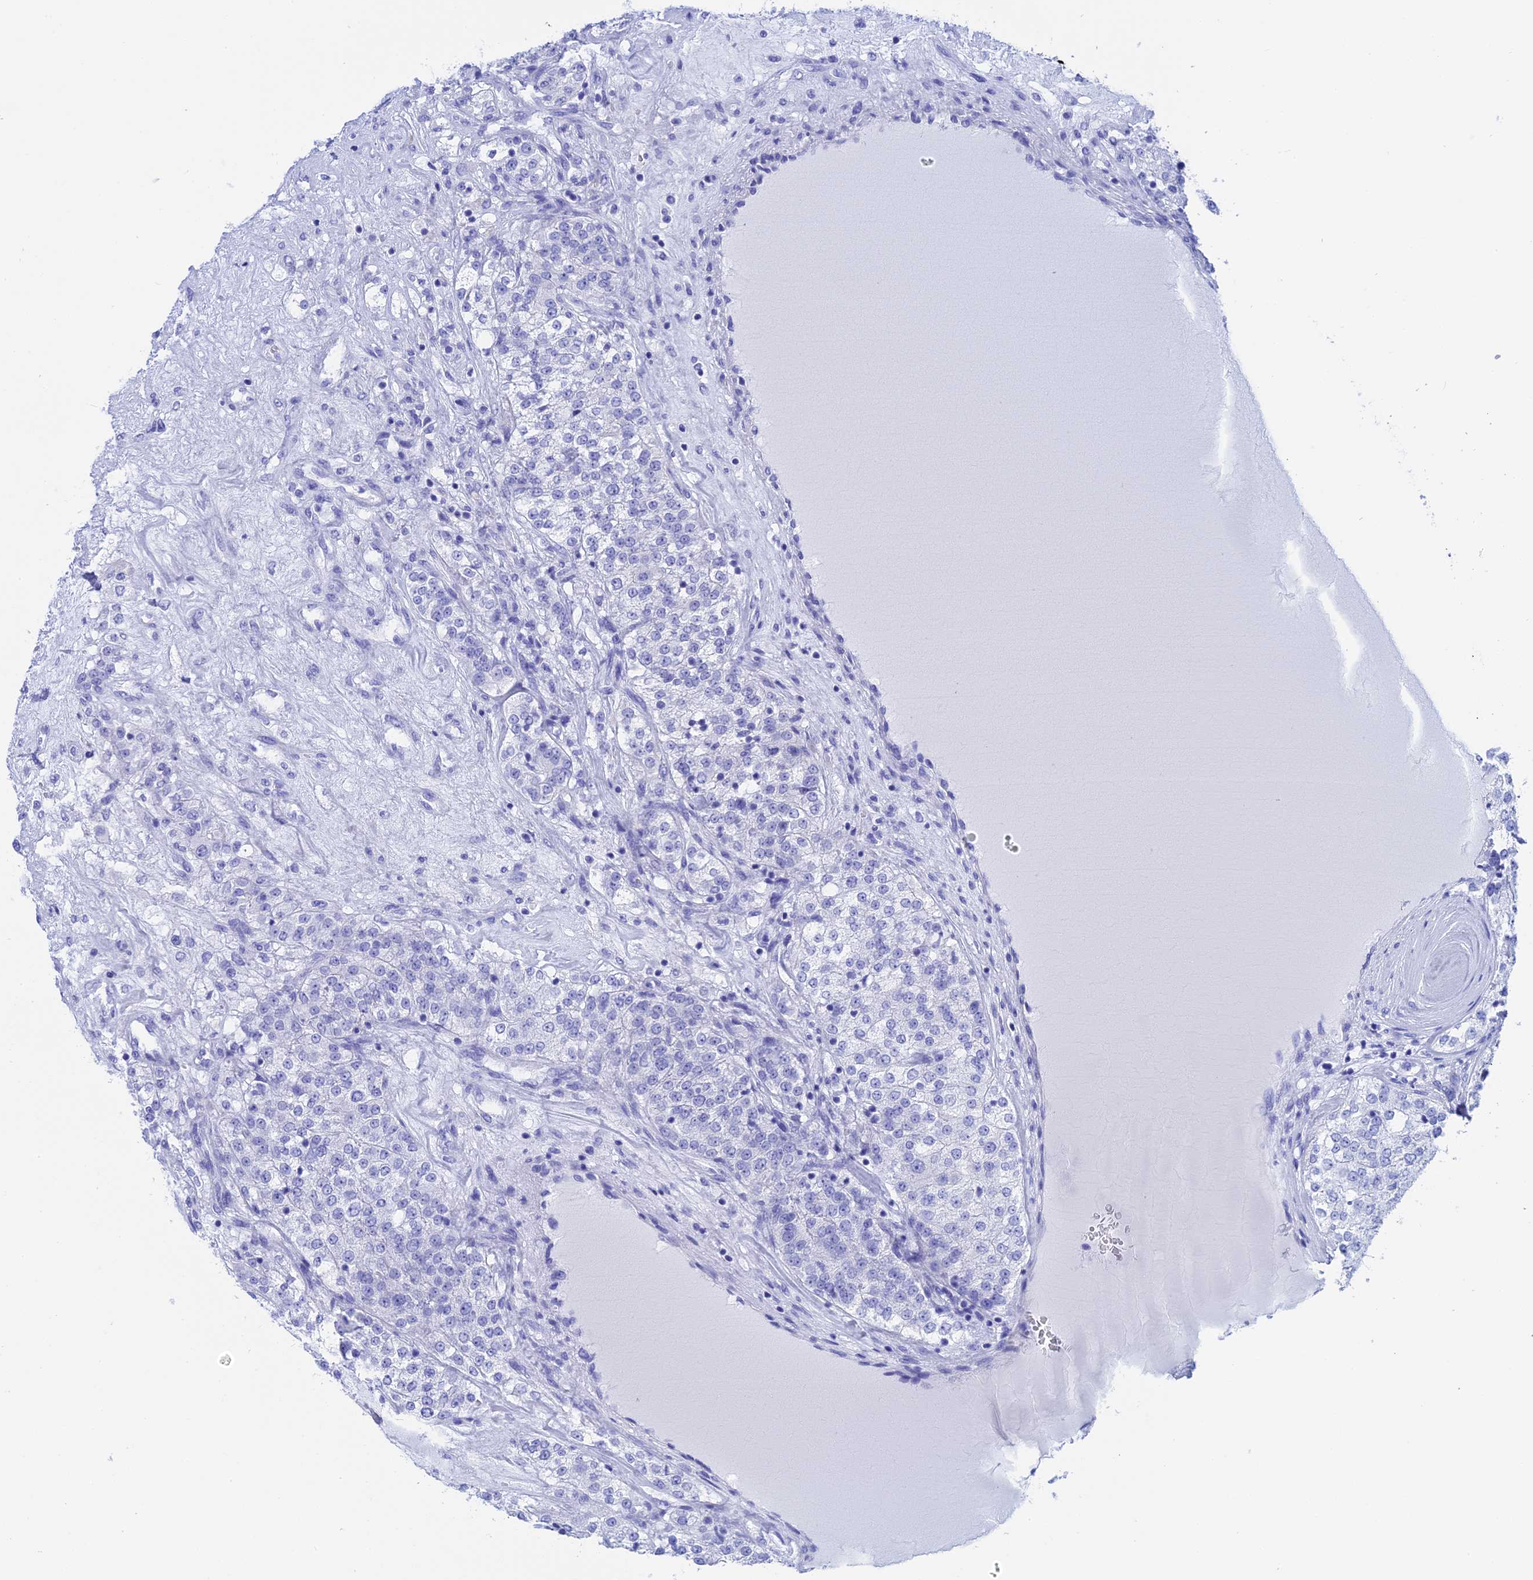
{"staining": {"intensity": "negative", "quantity": "none", "location": "none"}, "tissue": "renal cancer", "cell_type": "Tumor cells", "image_type": "cancer", "snomed": [{"axis": "morphology", "description": "Adenocarcinoma, NOS"}, {"axis": "topography", "description": "Kidney"}], "caption": "DAB immunohistochemical staining of adenocarcinoma (renal) displays no significant positivity in tumor cells.", "gene": "TEX101", "patient": {"sex": "female", "age": 63}}